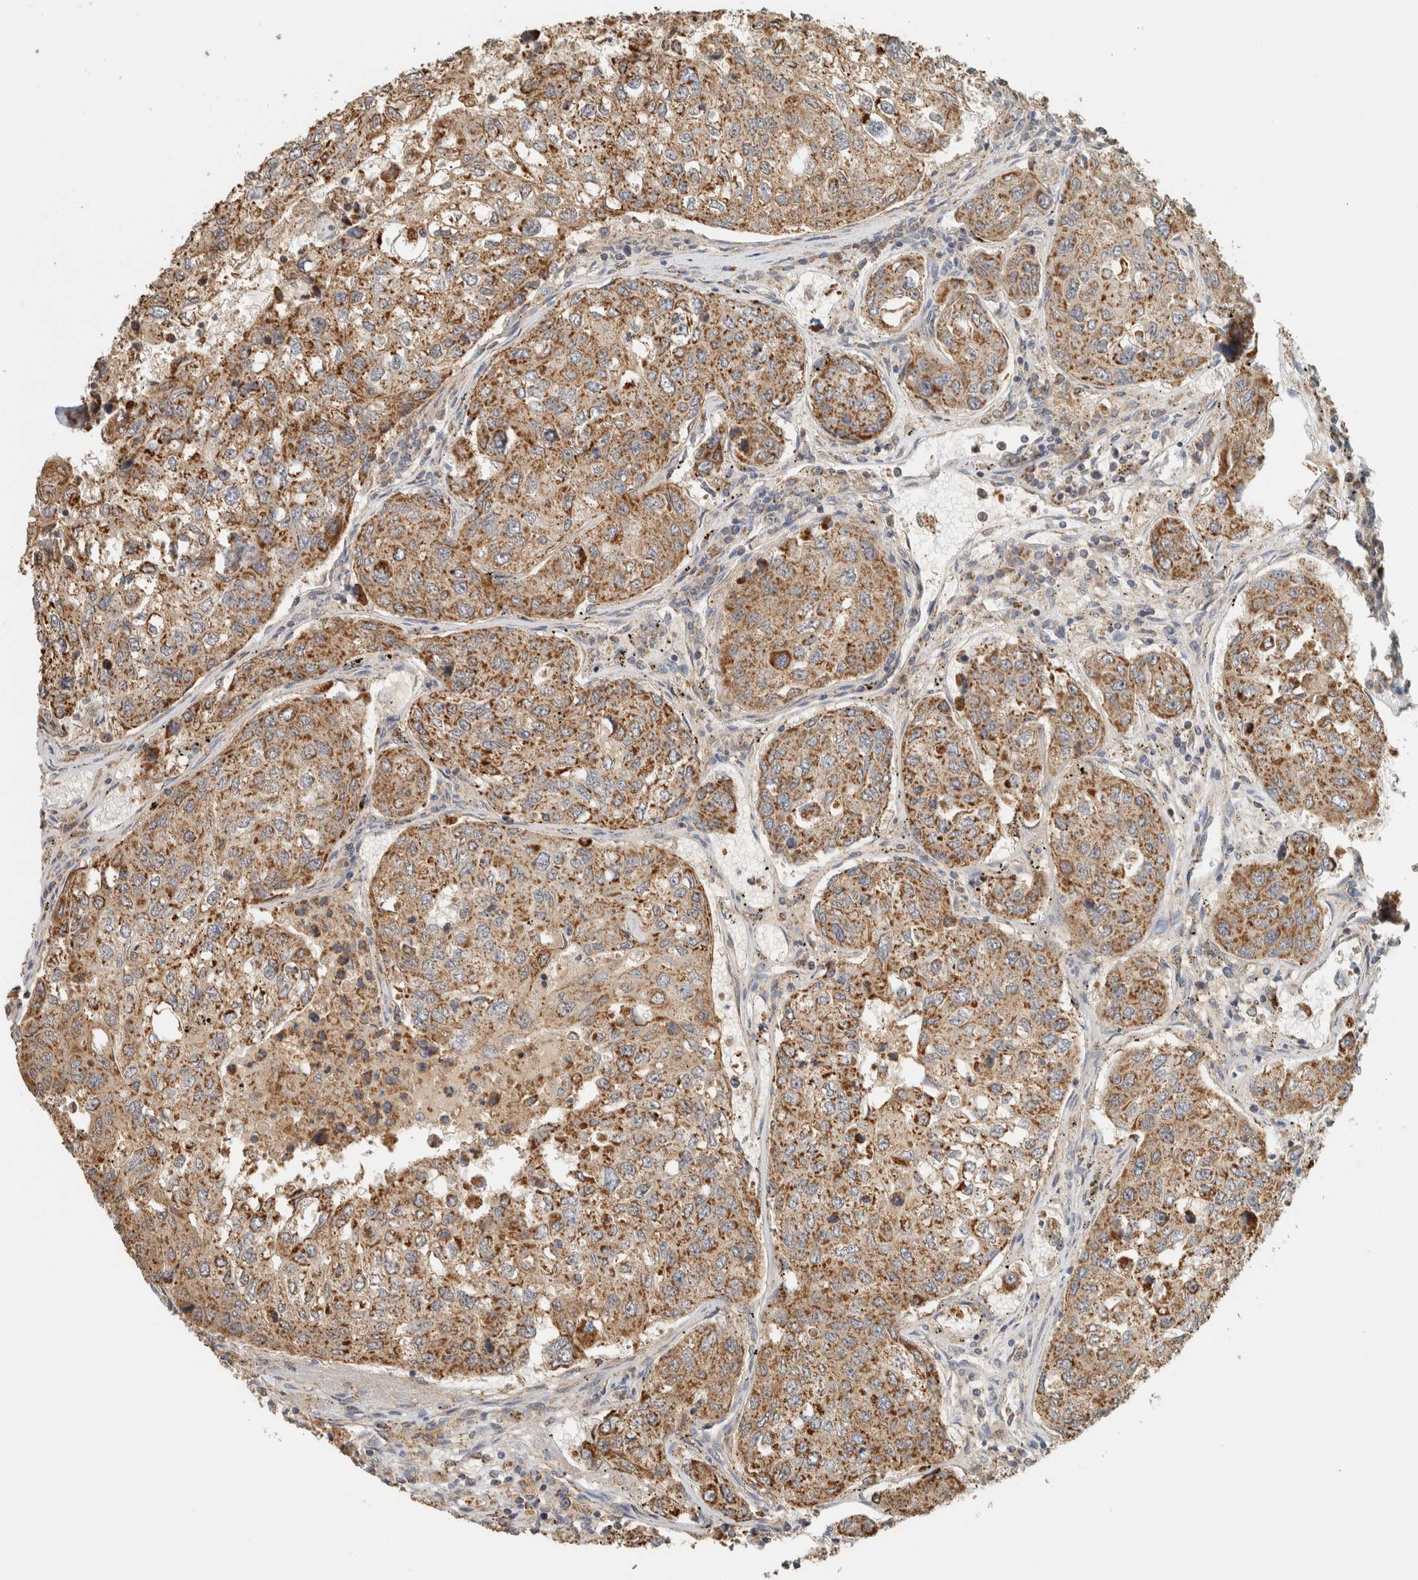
{"staining": {"intensity": "moderate", "quantity": ">75%", "location": "cytoplasmic/membranous"}, "tissue": "urothelial cancer", "cell_type": "Tumor cells", "image_type": "cancer", "snomed": [{"axis": "morphology", "description": "Urothelial carcinoma, High grade"}, {"axis": "topography", "description": "Lymph node"}, {"axis": "topography", "description": "Urinary bladder"}], "caption": "Immunohistochemical staining of human urothelial carcinoma (high-grade) demonstrates moderate cytoplasmic/membranous protein expression in approximately >75% of tumor cells.", "gene": "CAPG", "patient": {"sex": "male", "age": 51}}